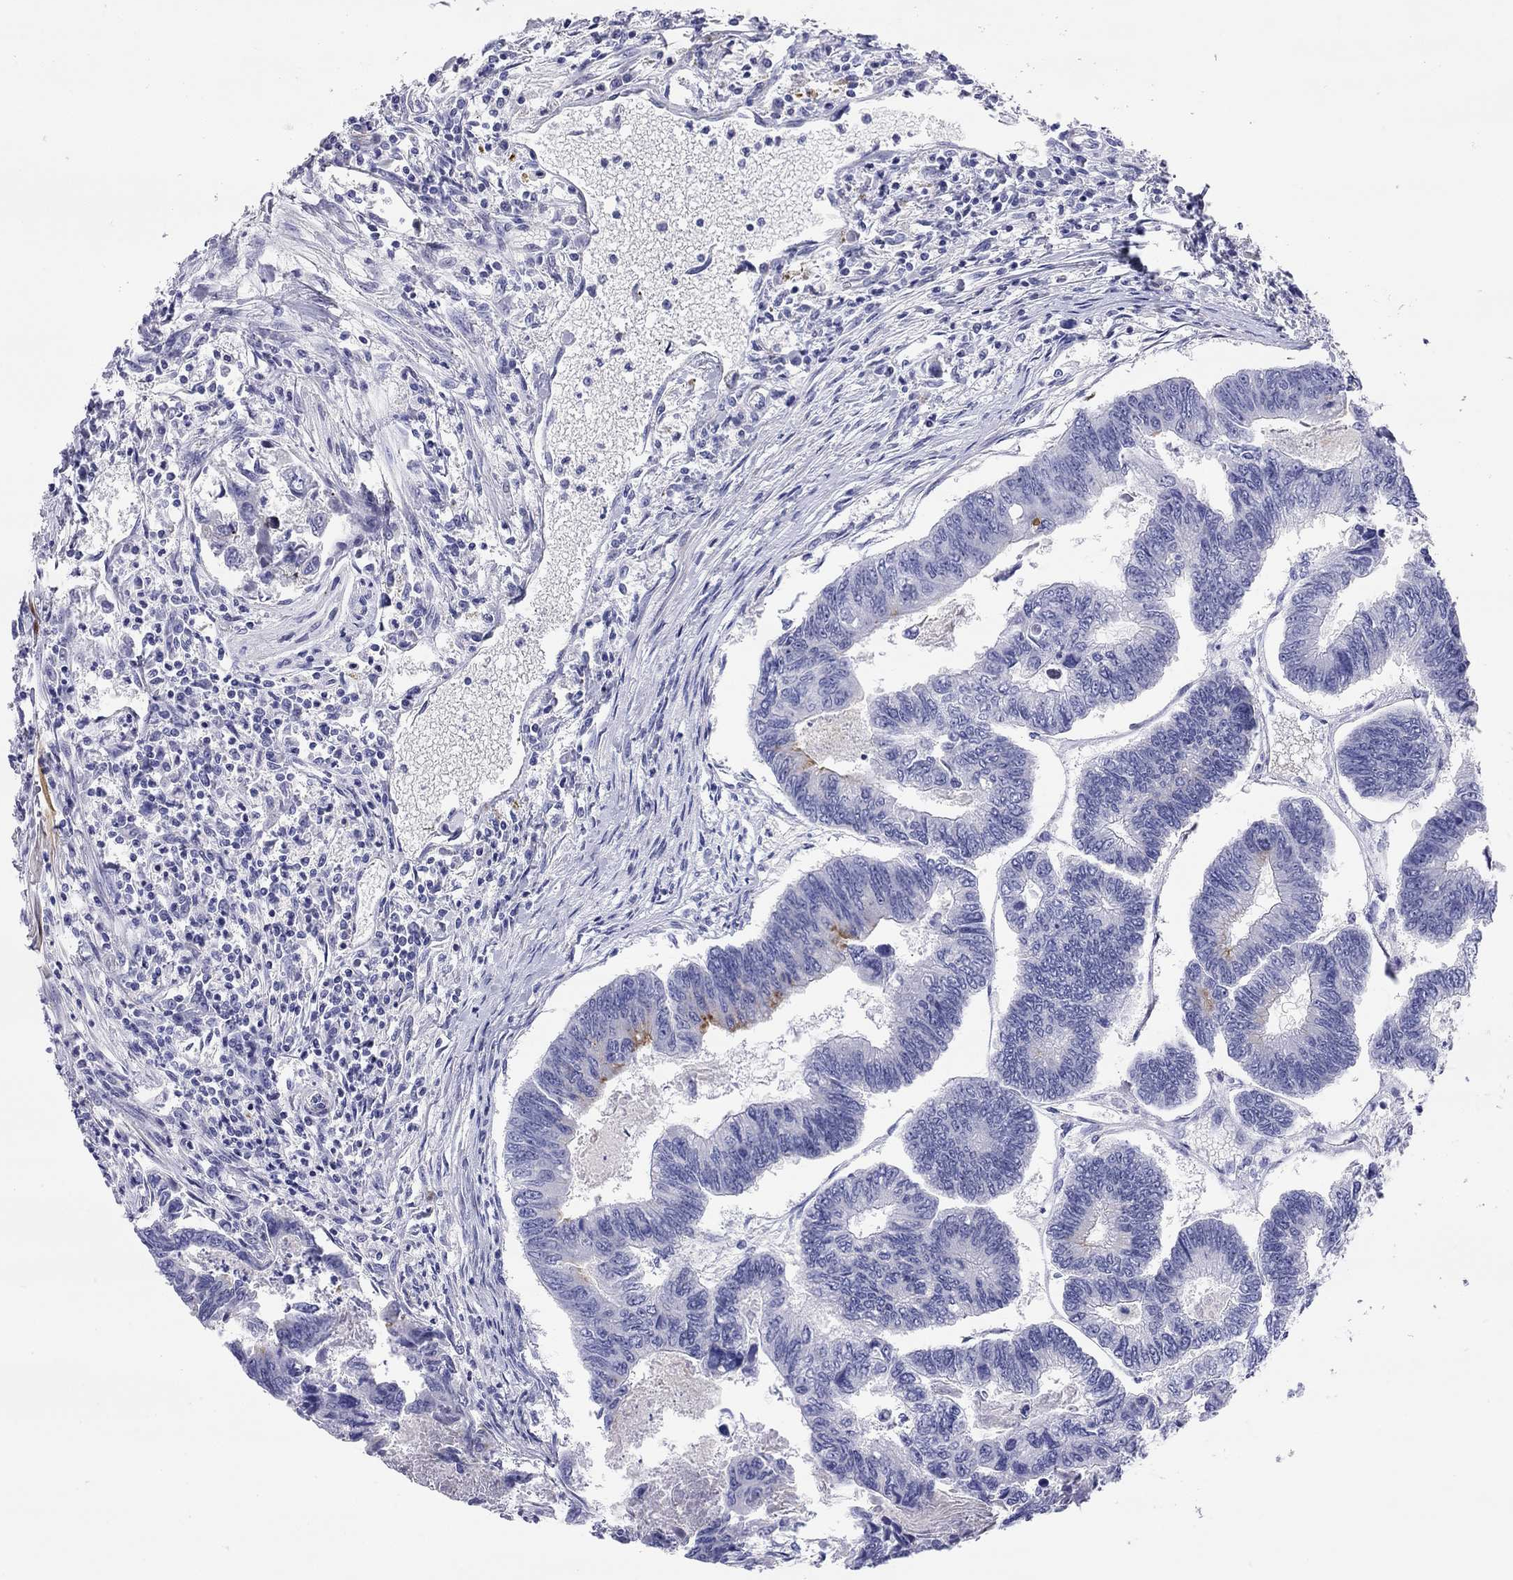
{"staining": {"intensity": "negative", "quantity": "none", "location": "none"}, "tissue": "colorectal cancer", "cell_type": "Tumor cells", "image_type": "cancer", "snomed": [{"axis": "morphology", "description": "Adenocarcinoma, NOS"}, {"axis": "topography", "description": "Colon"}], "caption": "Histopathology image shows no protein expression in tumor cells of colorectal cancer (adenocarcinoma) tissue.", "gene": "CMYA5", "patient": {"sex": "female", "age": 65}}